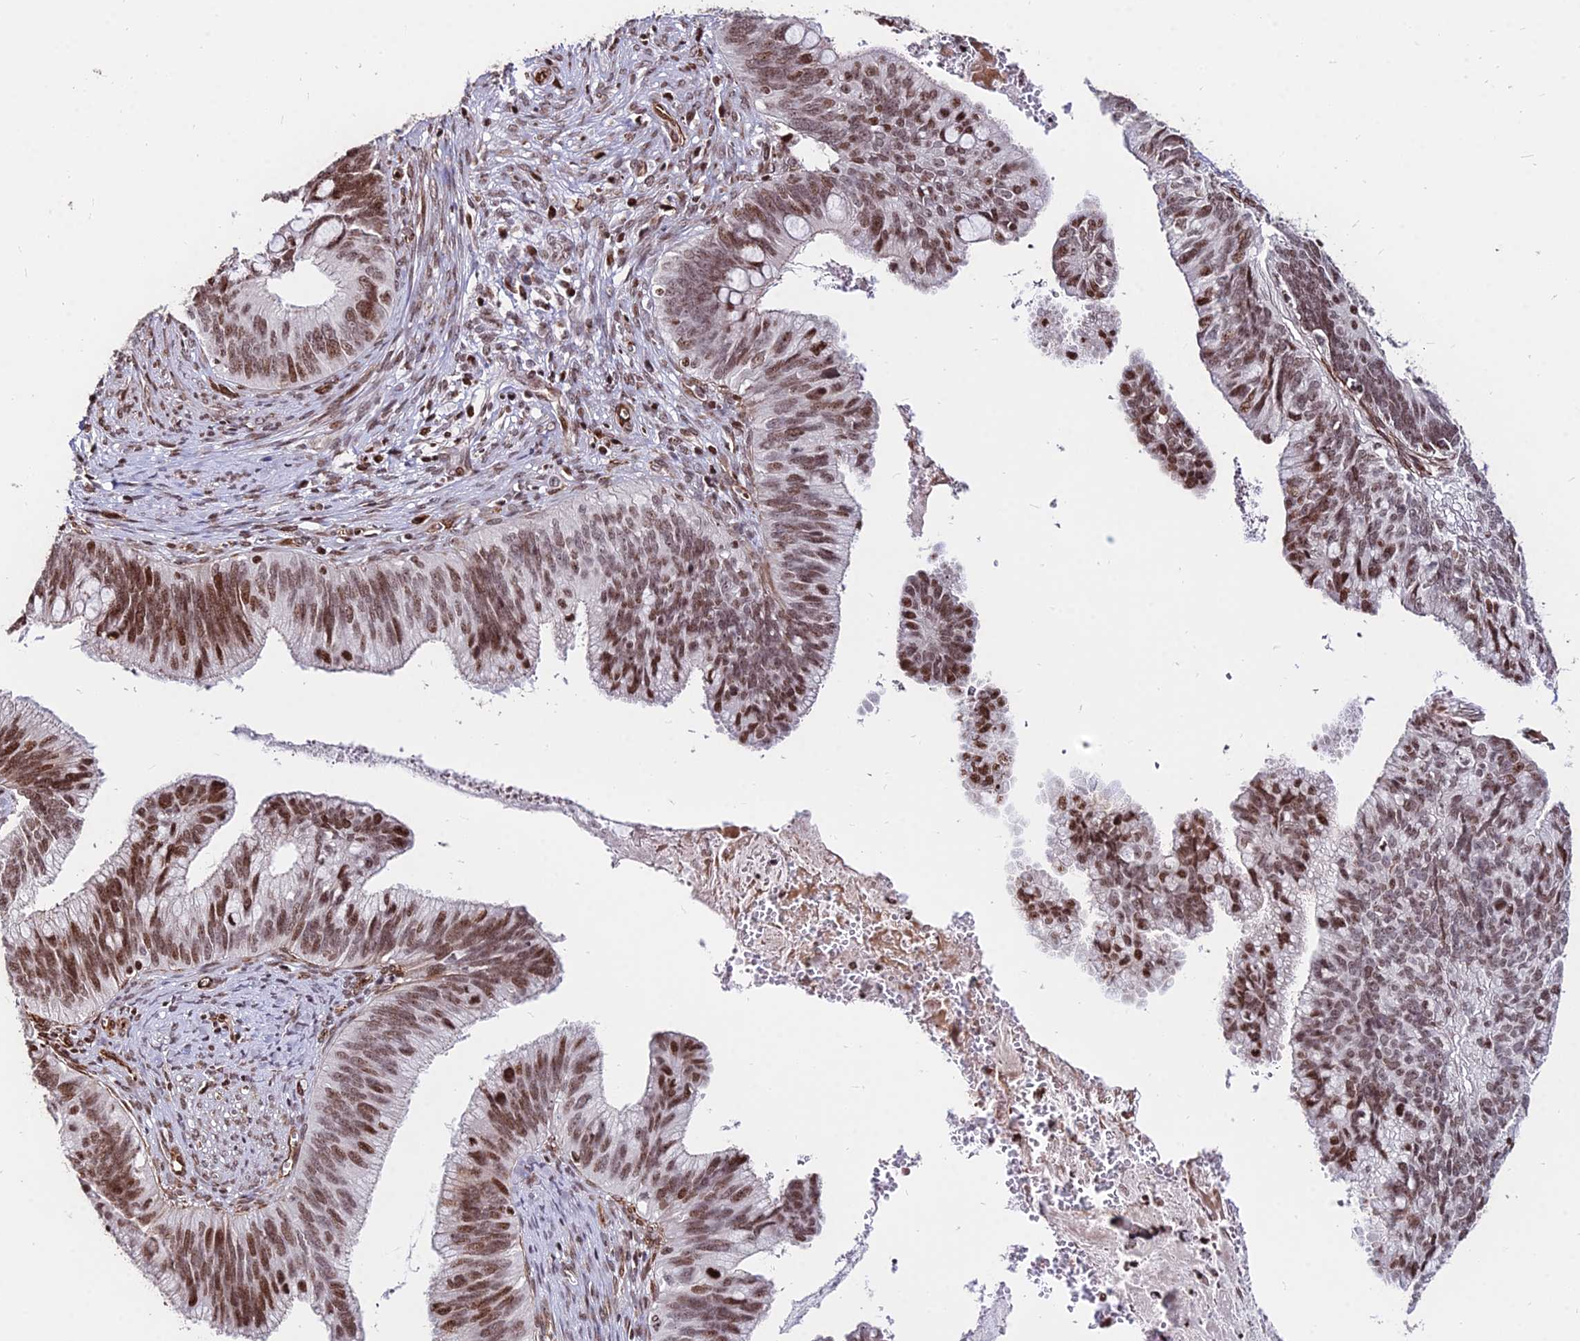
{"staining": {"intensity": "strong", "quantity": ">75%", "location": "nuclear"}, "tissue": "cervical cancer", "cell_type": "Tumor cells", "image_type": "cancer", "snomed": [{"axis": "morphology", "description": "Adenocarcinoma, NOS"}, {"axis": "topography", "description": "Cervix"}], "caption": "Protein expression analysis of human adenocarcinoma (cervical) reveals strong nuclear expression in approximately >75% of tumor cells. The staining was performed using DAB (3,3'-diaminobenzidine), with brown indicating positive protein expression. Nuclei are stained blue with hematoxylin.", "gene": "NYAP2", "patient": {"sex": "female", "age": 42}}